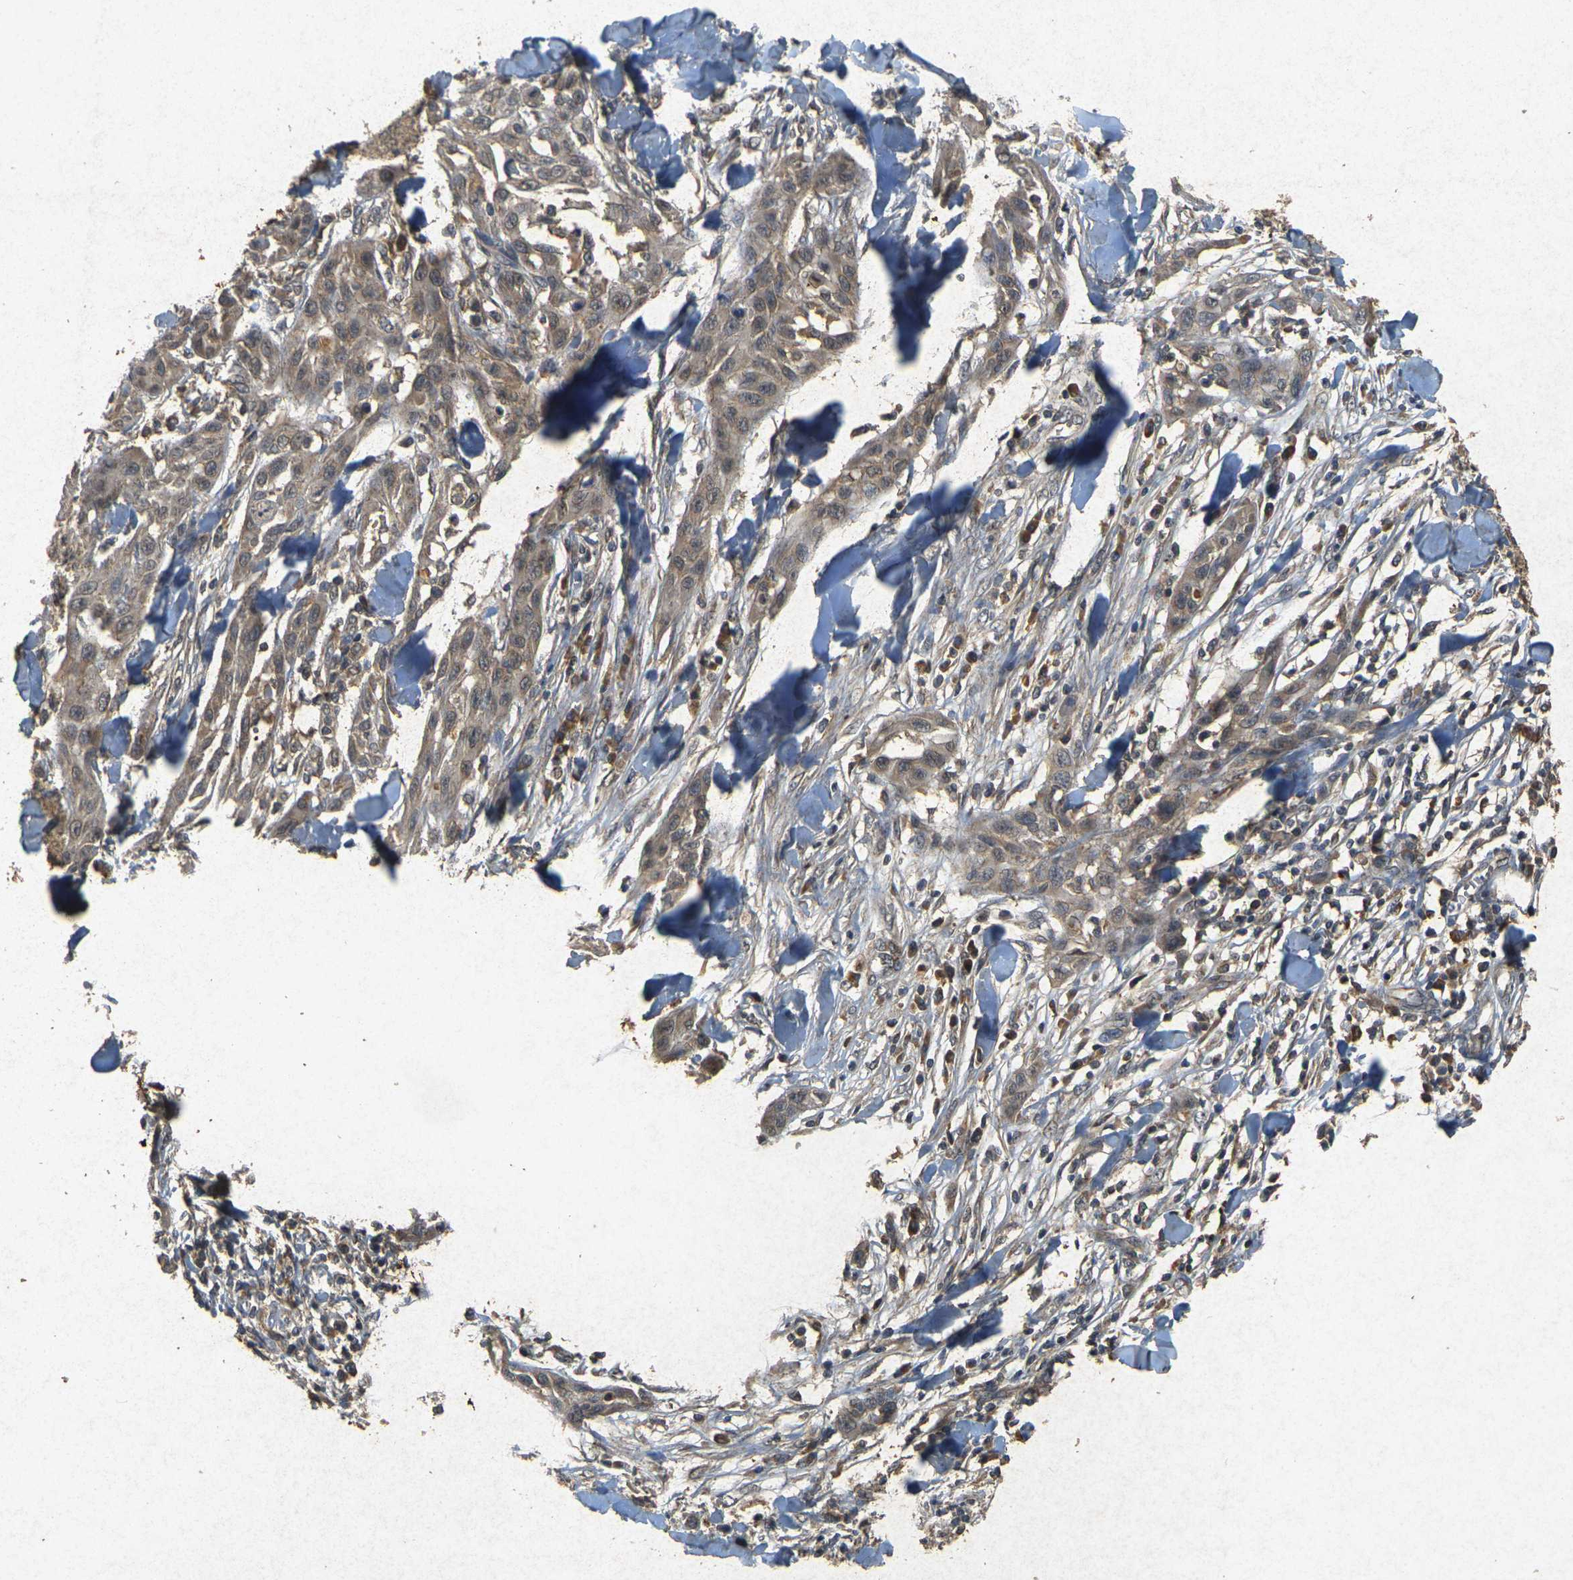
{"staining": {"intensity": "moderate", "quantity": ">75%", "location": "cytoplasmic/membranous"}, "tissue": "skin cancer", "cell_type": "Tumor cells", "image_type": "cancer", "snomed": [{"axis": "morphology", "description": "Squamous cell carcinoma, NOS"}, {"axis": "topography", "description": "Skin"}], "caption": "The photomicrograph exhibits immunohistochemical staining of skin cancer (squamous cell carcinoma). There is moderate cytoplasmic/membranous positivity is identified in about >75% of tumor cells. The protein of interest is stained brown, and the nuclei are stained in blue (DAB IHC with brightfield microscopy, high magnification).", "gene": "ERN1", "patient": {"sex": "male", "age": 24}}